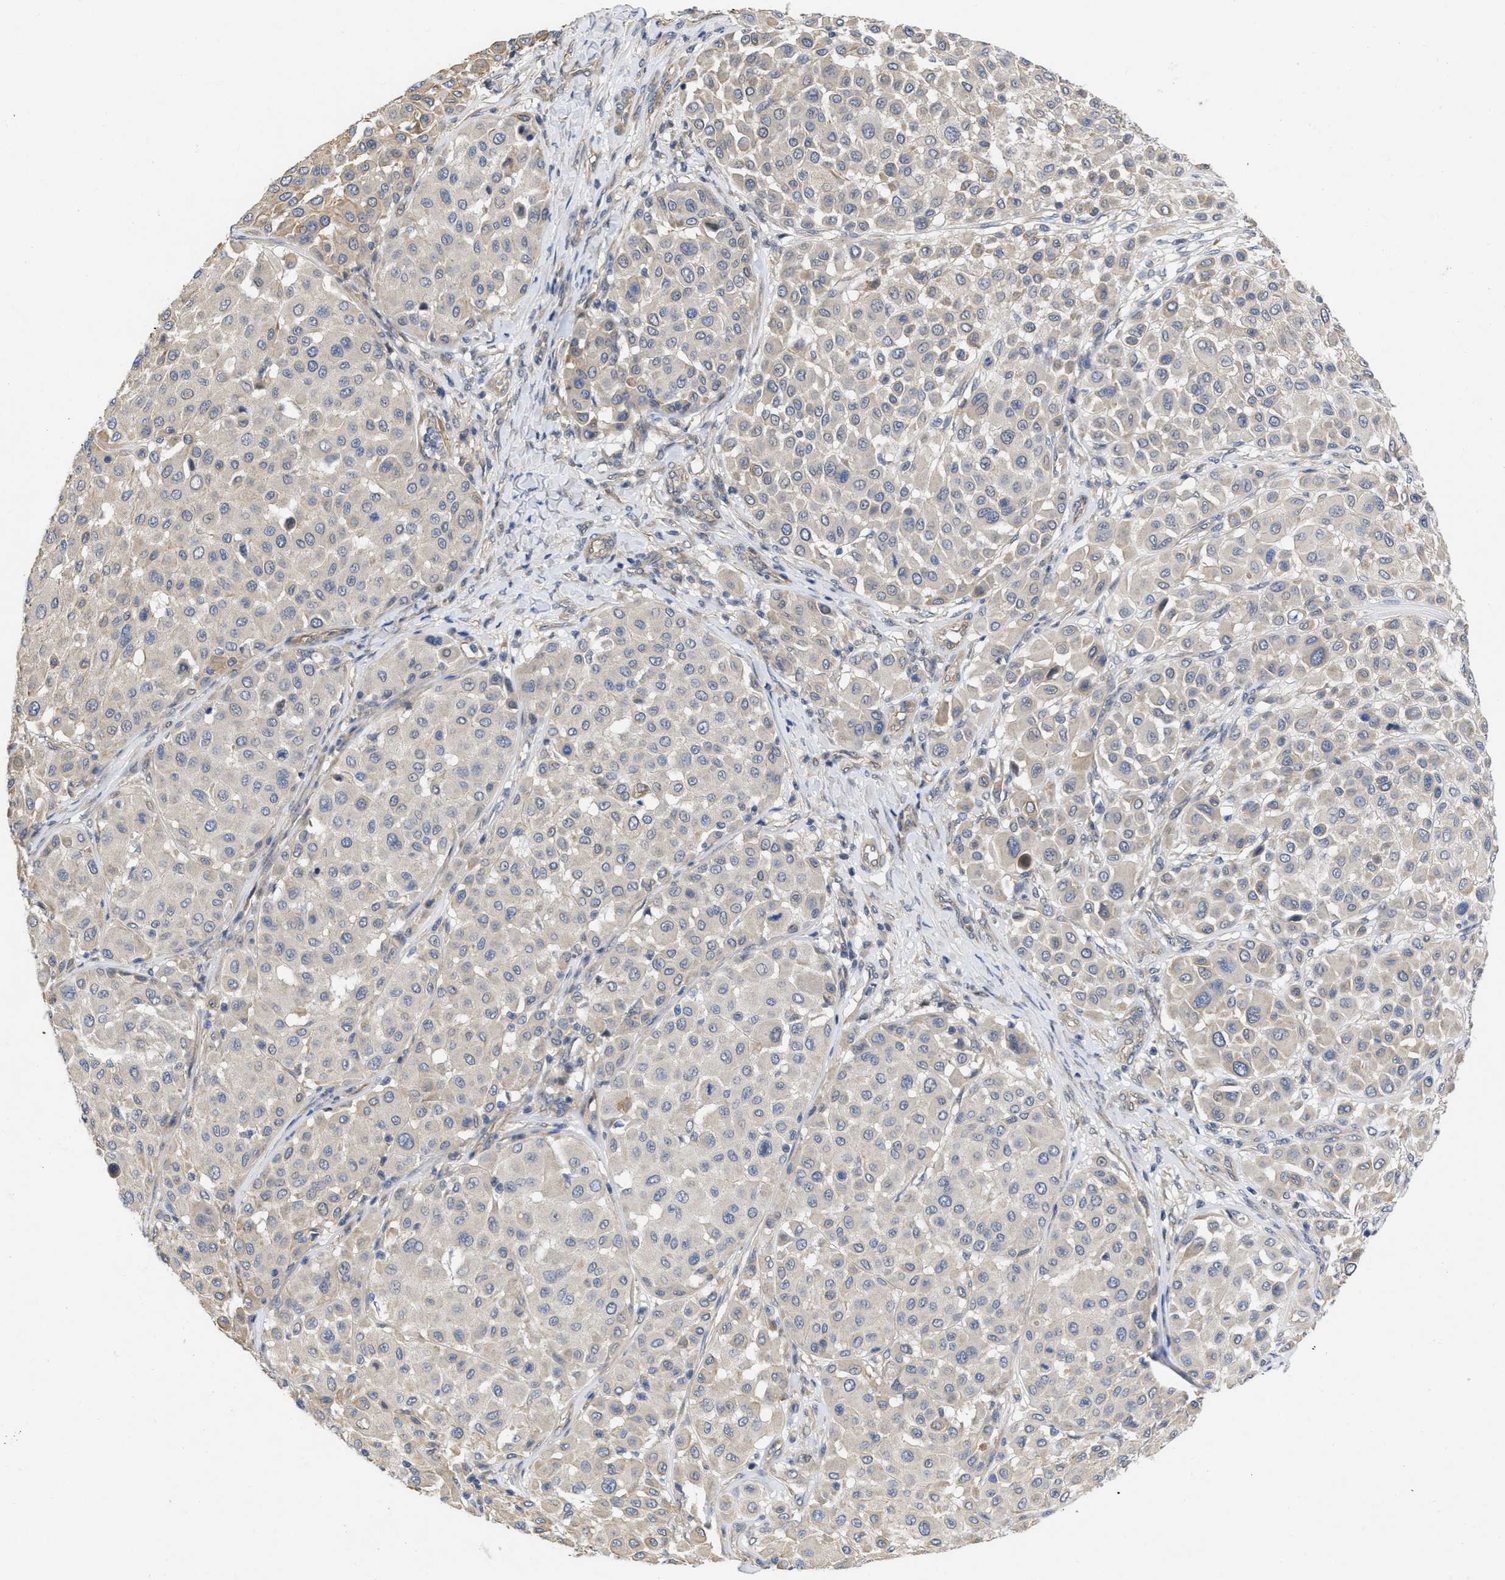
{"staining": {"intensity": "negative", "quantity": "none", "location": "none"}, "tissue": "melanoma", "cell_type": "Tumor cells", "image_type": "cancer", "snomed": [{"axis": "morphology", "description": "Malignant melanoma, Metastatic site"}, {"axis": "topography", "description": "Soft tissue"}], "caption": "This is a photomicrograph of IHC staining of melanoma, which shows no positivity in tumor cells.", "gene": "ARHGEF26", "patient": {"sex": "male", "age": 41}}